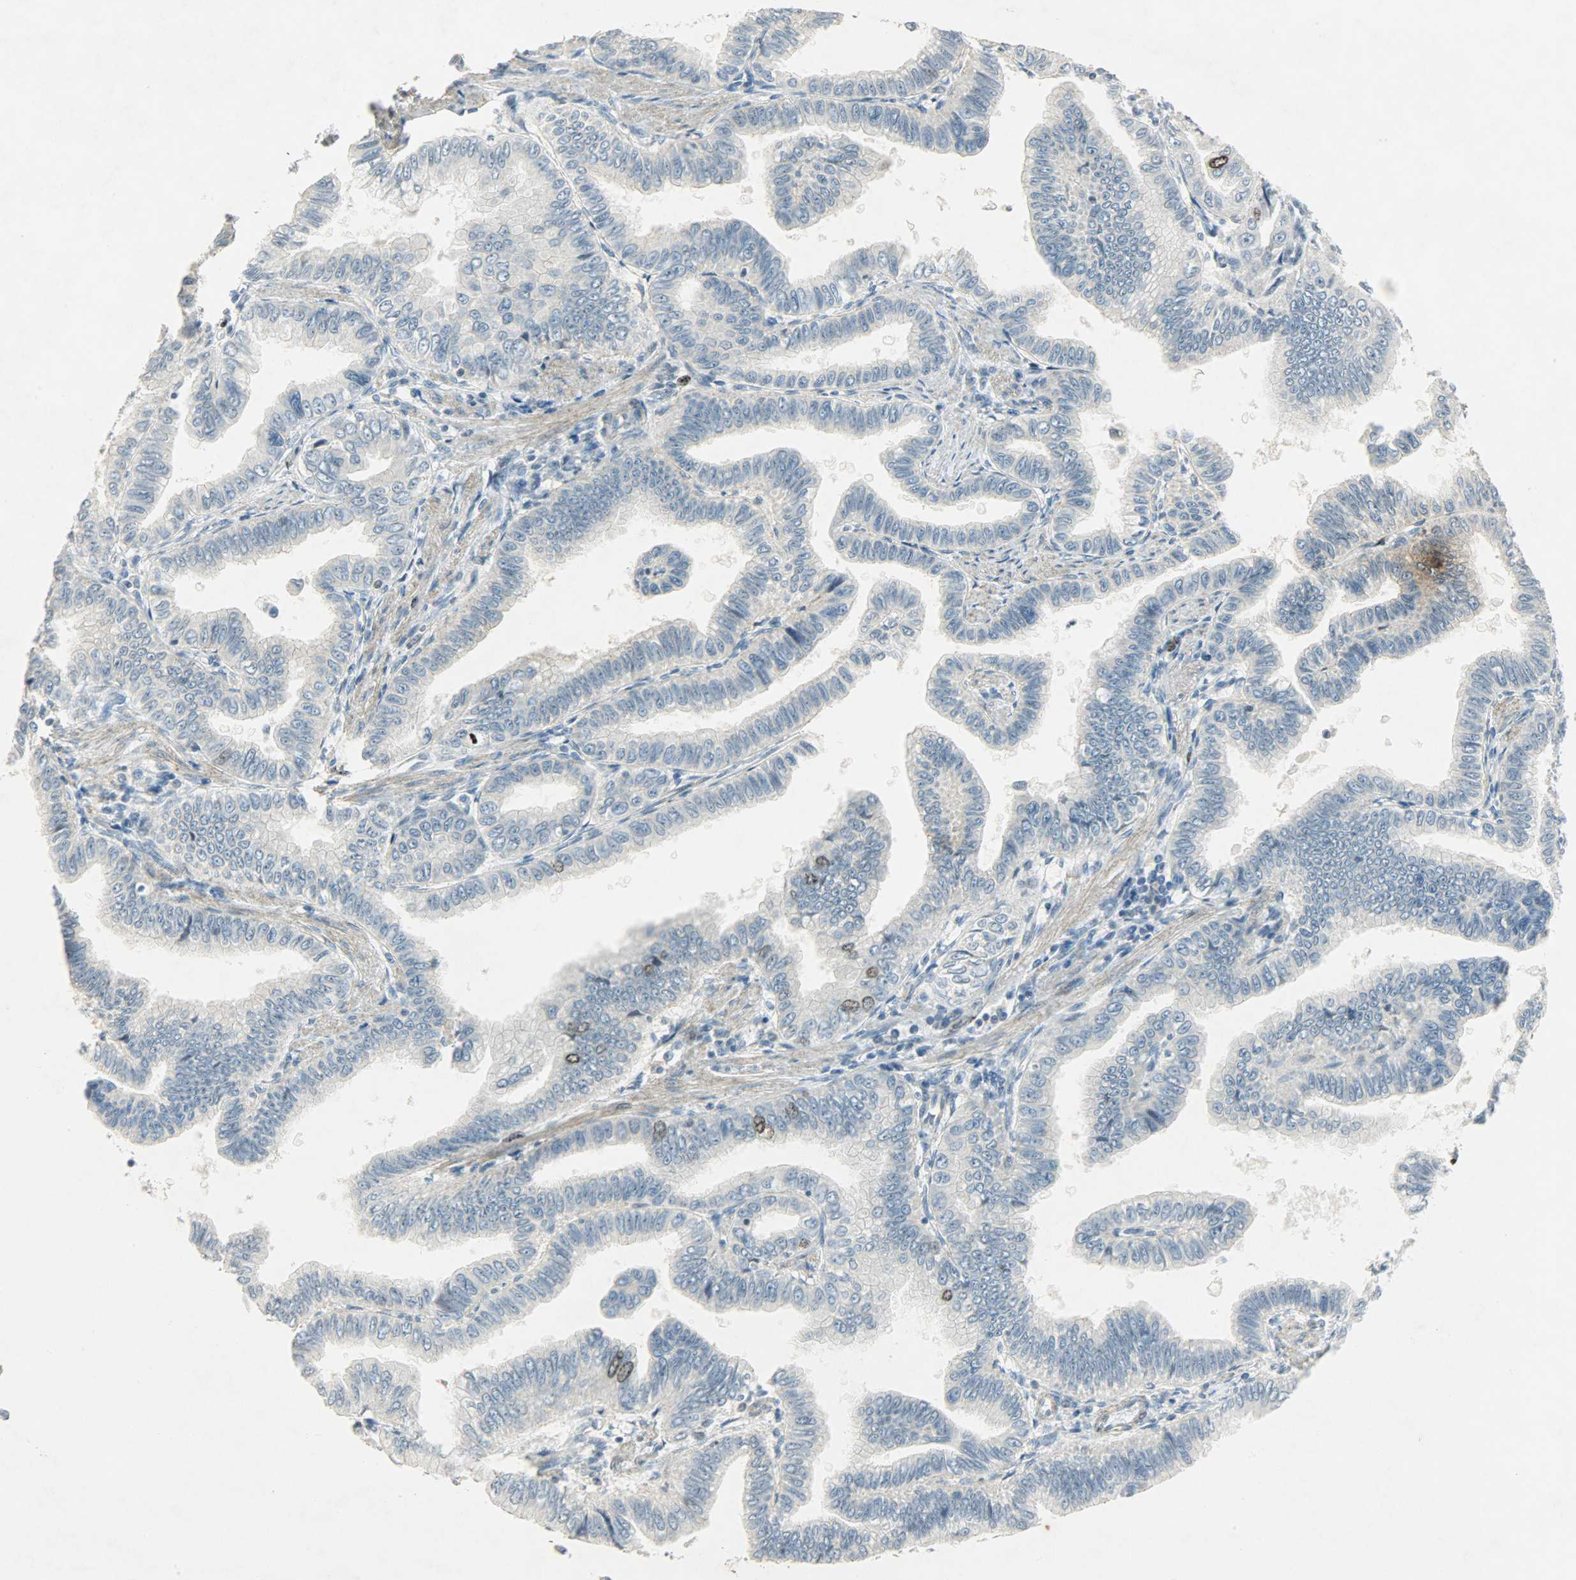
{"staining": {"intensity": "moderate", "quantity": "<25%", "location": "nuclear"}, "tissue": "pancreatic cancer", "cell_type": "Tumor cells", "image_type": "cancer", "snomed": [{"axis": "morphology", "description": "Normal tissue, NOS"}, {"axis": "topography", "description": "Lymph node"}], "caption": "Human pancreatic cancer stained with a brown dye demonstrates moderate nuclear positive positivity in approximately <25% of tumor cells.", "gene": "AURKB", "patient": {"sex": "male", "age": 50}}